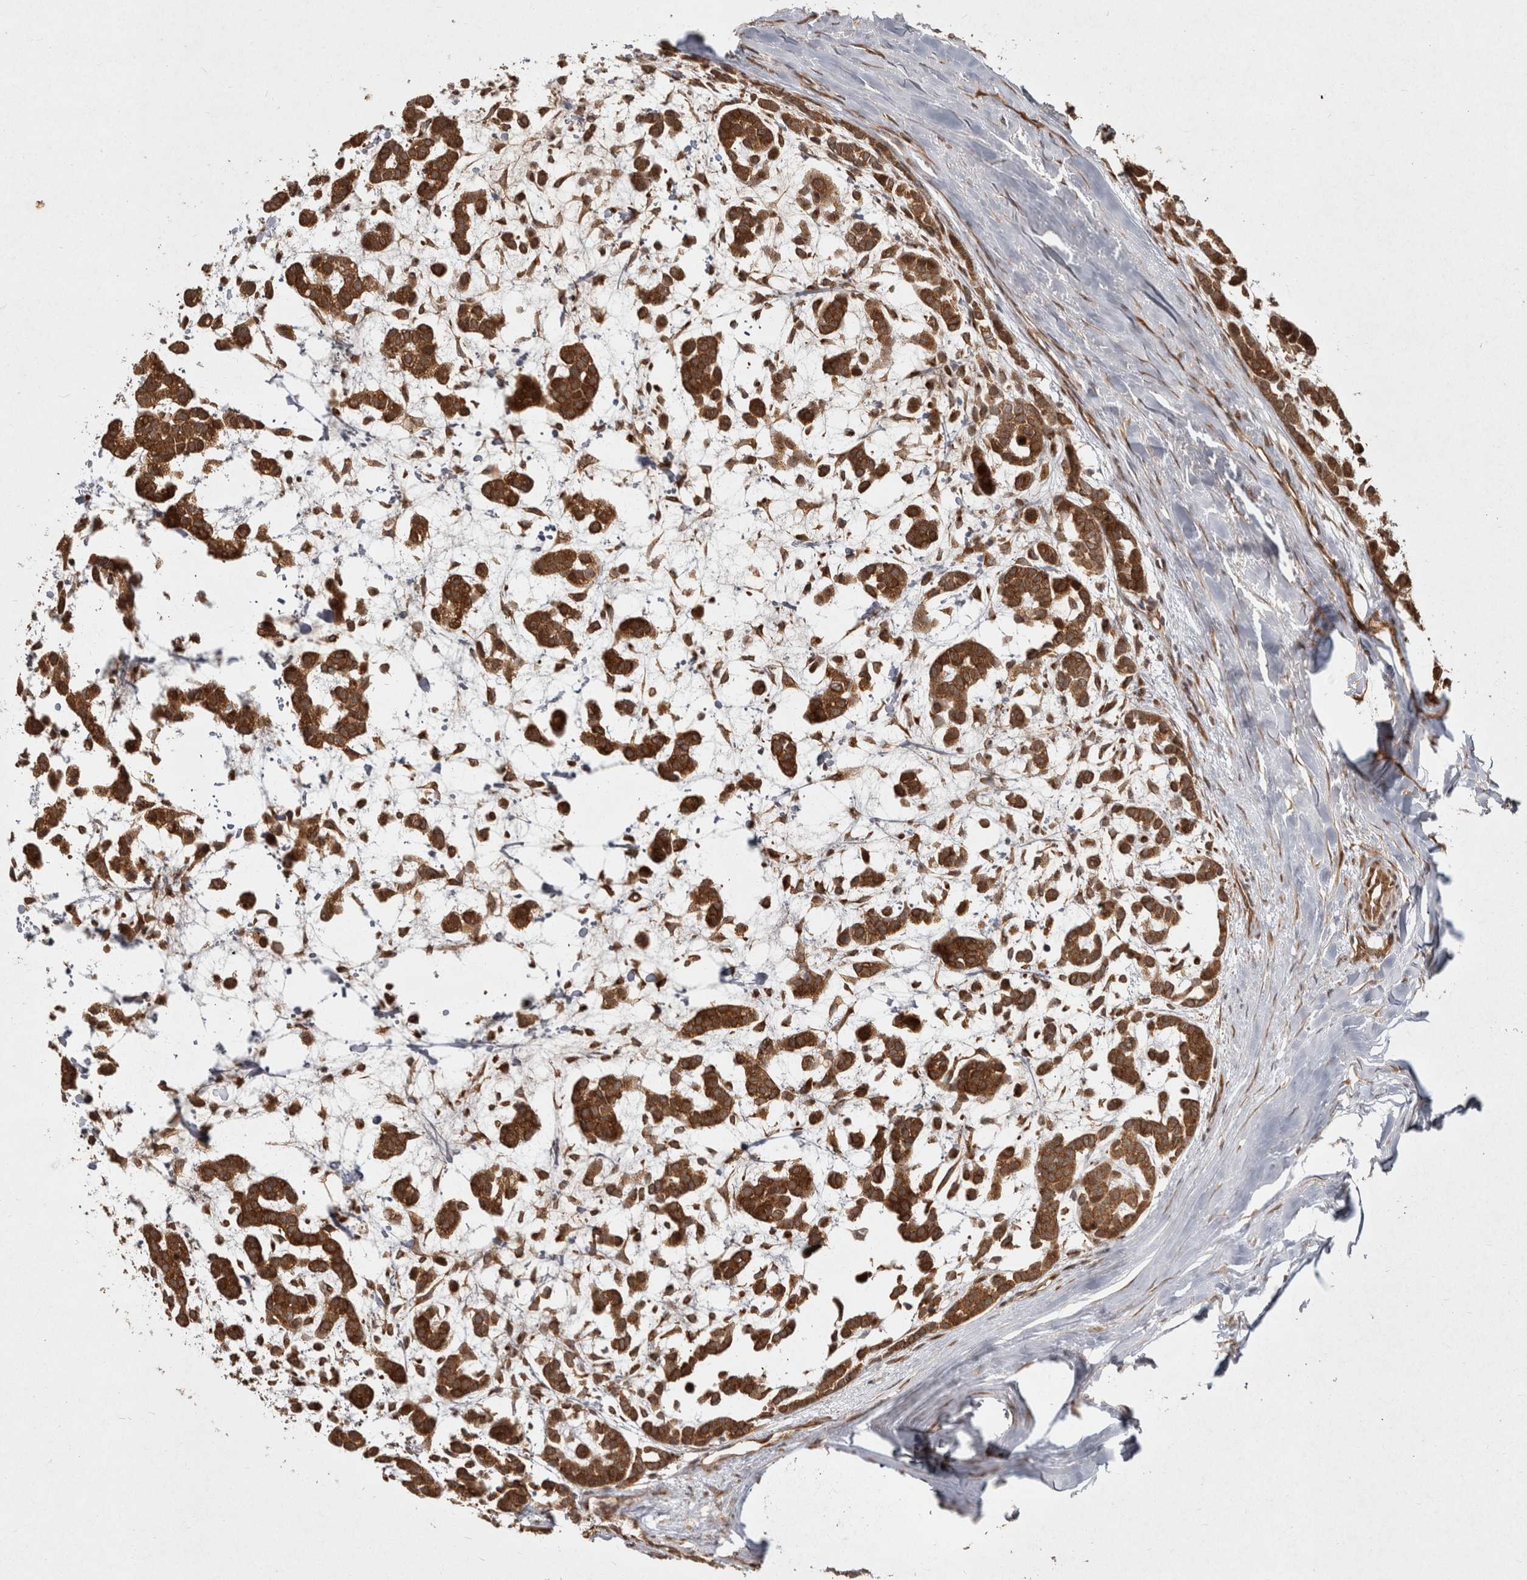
{"staining": {"intensity": "strong", "quantity": ">75%", "location": "cytoplasmic/membranous"}, "tissue": "head and neck cancer", "cell_type": "Tumor cells", "image_type": "cancer", "snomed": [{"axis": "morphology", "description": "Adenocarcinoma, NOS"}, {"axis": "morphology", "description": "Adenoma, NOS"}, {"axis": "topography", "description": "Head-Neck"}], "caption": "Protein expression by IHC exhibits strong cytoplasmic/membranous expression in approximately >75% of tumor cells in head and neck cancer.", "gene": "CAMSAP2", "patient": {"sex": "female", "age": 55}}